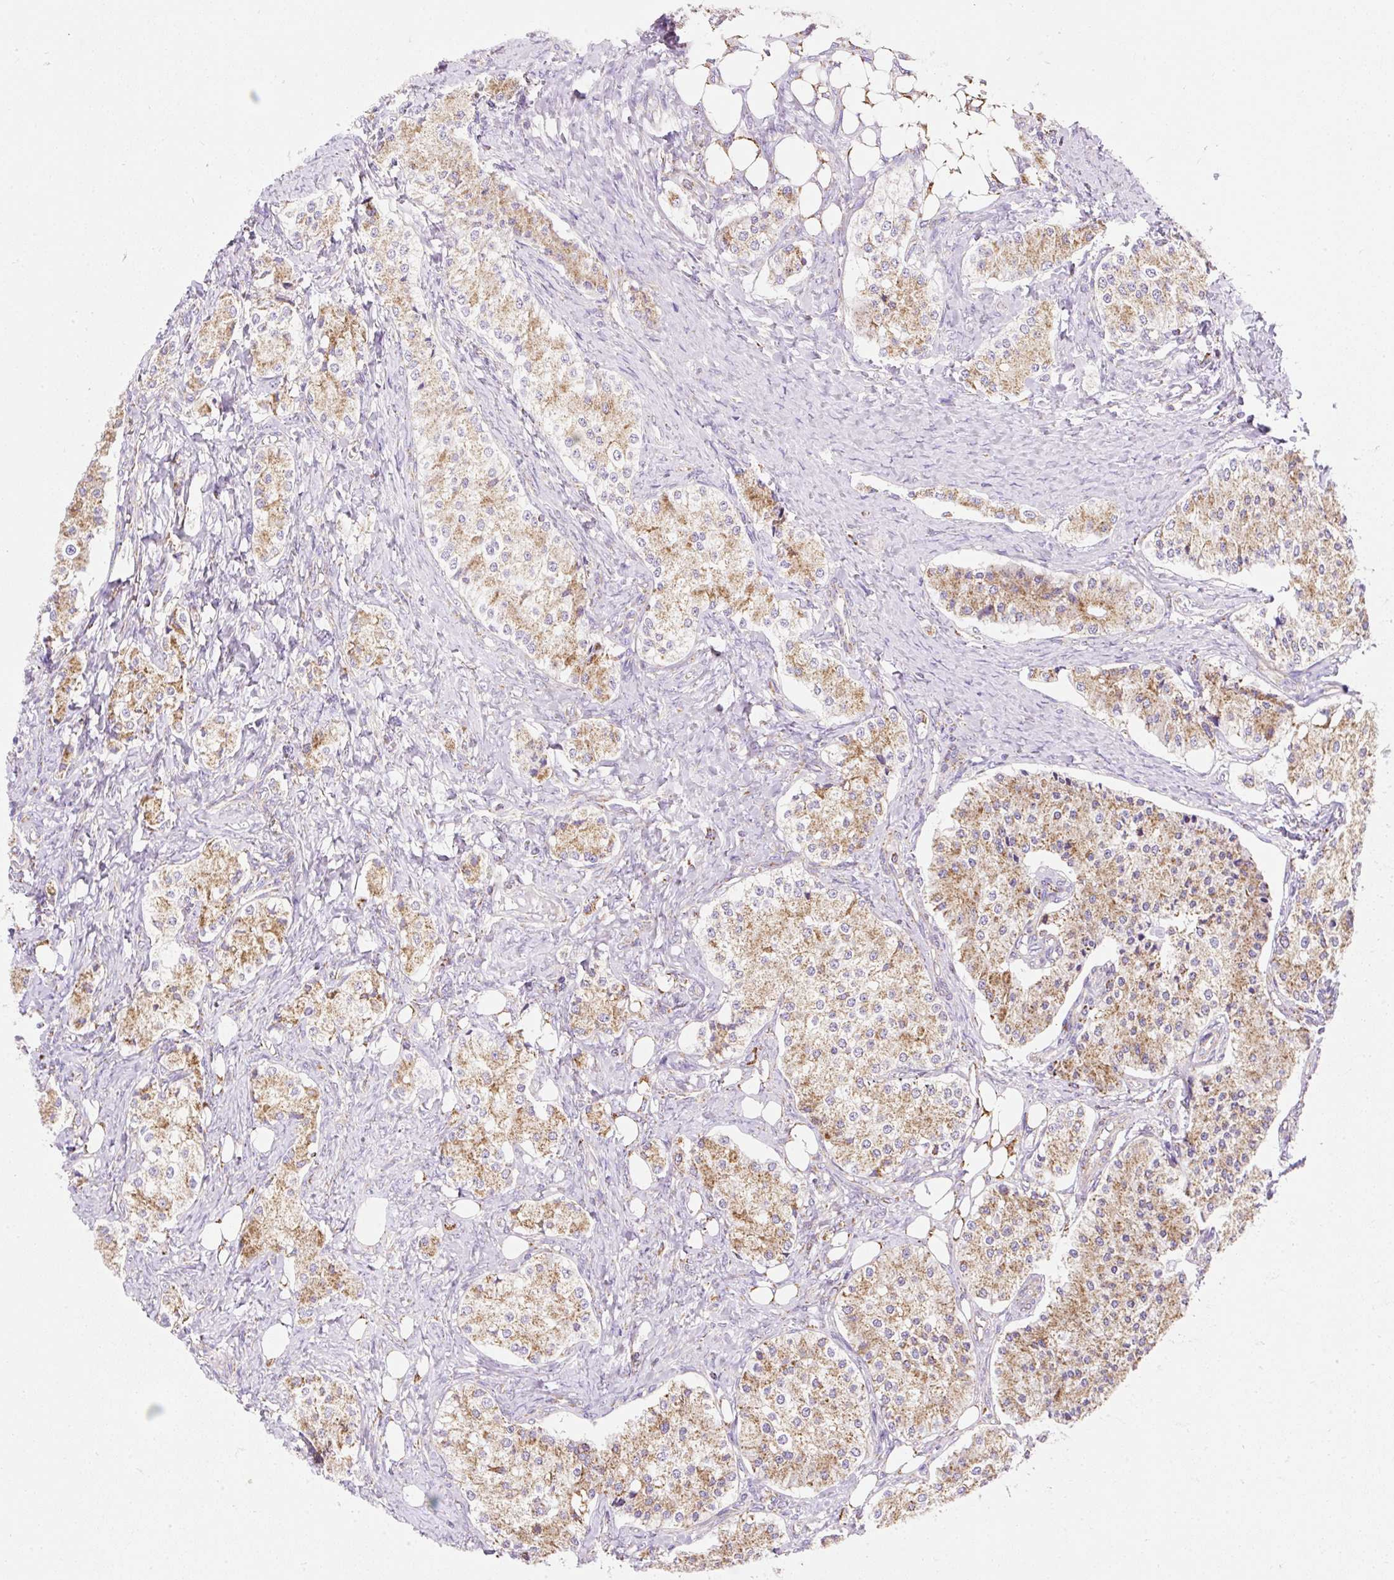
{"staining": {"intensity": "moderate", "quantity": ">75%", "location": "cytoplasmic/membranous"}, "tissue": "carcinoid", "cell_type": "Tumor cells", "image_type": "cancer", "snomed": [{"axis": "morphology", "description": "Carcinoid, malignant, NOS"}, {"axis": "topography", "description": "Colon"}], "caption": "IHC (DAB (3,3'-diaminobenzidine)) staining of human malignant carcinoid demonstrates moderate cytoplasmic/membranous protein expression in about >75% of tumor cells.", "gene": "DAAM2", "patient": {"sex": "female", "age": 52}}